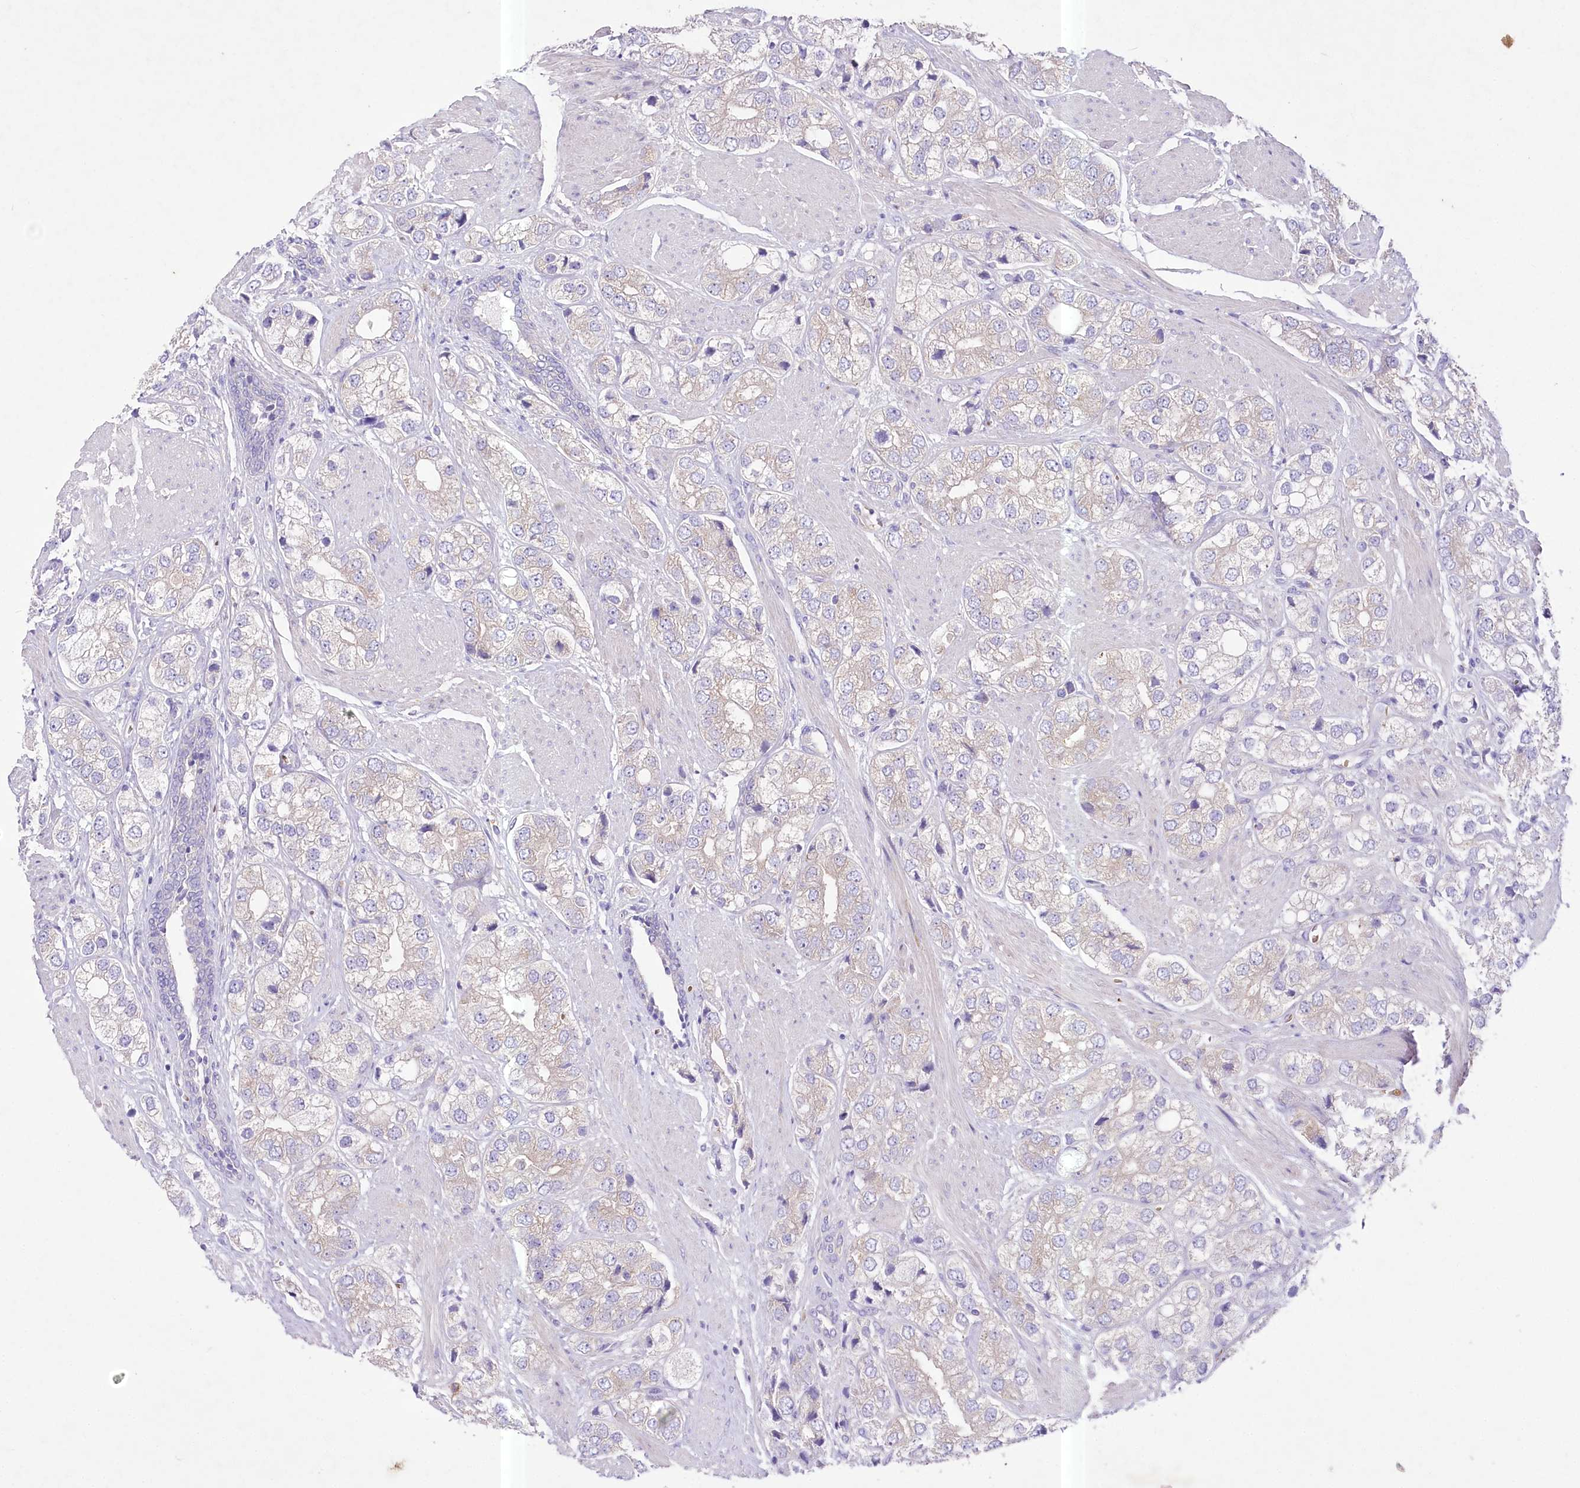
{"staining": {"intensity": "weak", "quantity": "<25%", "location": "cytoplasmic/membranous"}, "tissue": "prostate cancer", "cell_type": "Tumor cells", "image_type": "cancer", "snomed": [{"axis": "morphology", "description": "Adenocarcinoma, High grade"}, {"axis": "topography", "description": "Prostate"}], "caption": "Tumor cells show no significant positivity in high-grade adenocarcinoma (prostate). (Immunohistochemistry, brightfield microscopy, high magnification).", "gene": "PRSS53", "patient": {"sex": "male", "age": 50}}